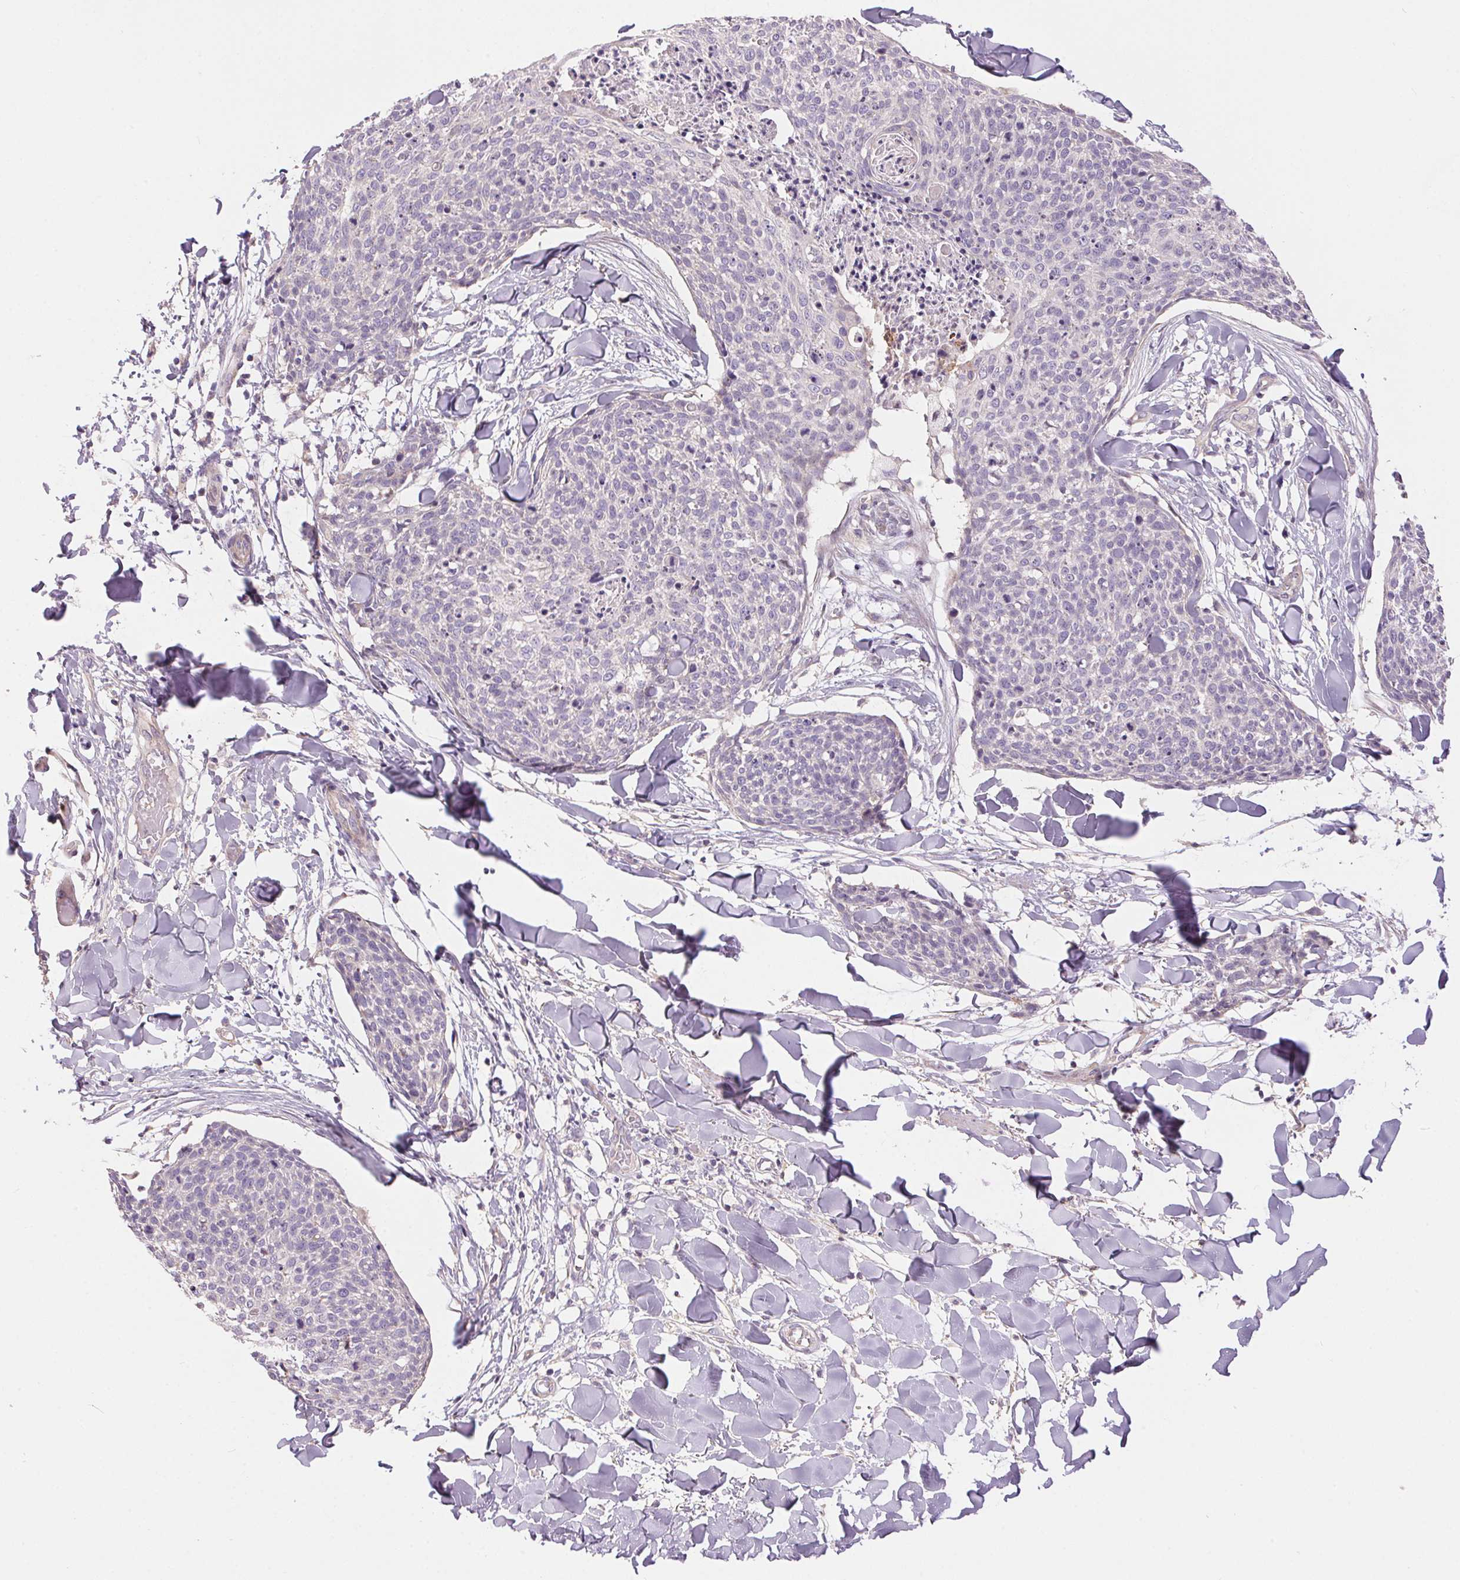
{"staining": {"intensity": "negative", "quantity": "none", "location": "none"}, "tissue": "skin cancer", "cell_type": "Tumor cells", "image_type": "cancer", "snomed": [{"axis": "morphology", "description": "Squamous cell carcinoma, NOS"}, {"axis": "topography", "description": "Skin"}, {"axis": "topography", "description": "Vulva"}], "caption": "Tumor cells are negative for protein expression in human skin cancer.", "gene": "UNC13B", "patient": {"sex": "female", "age": 75}}